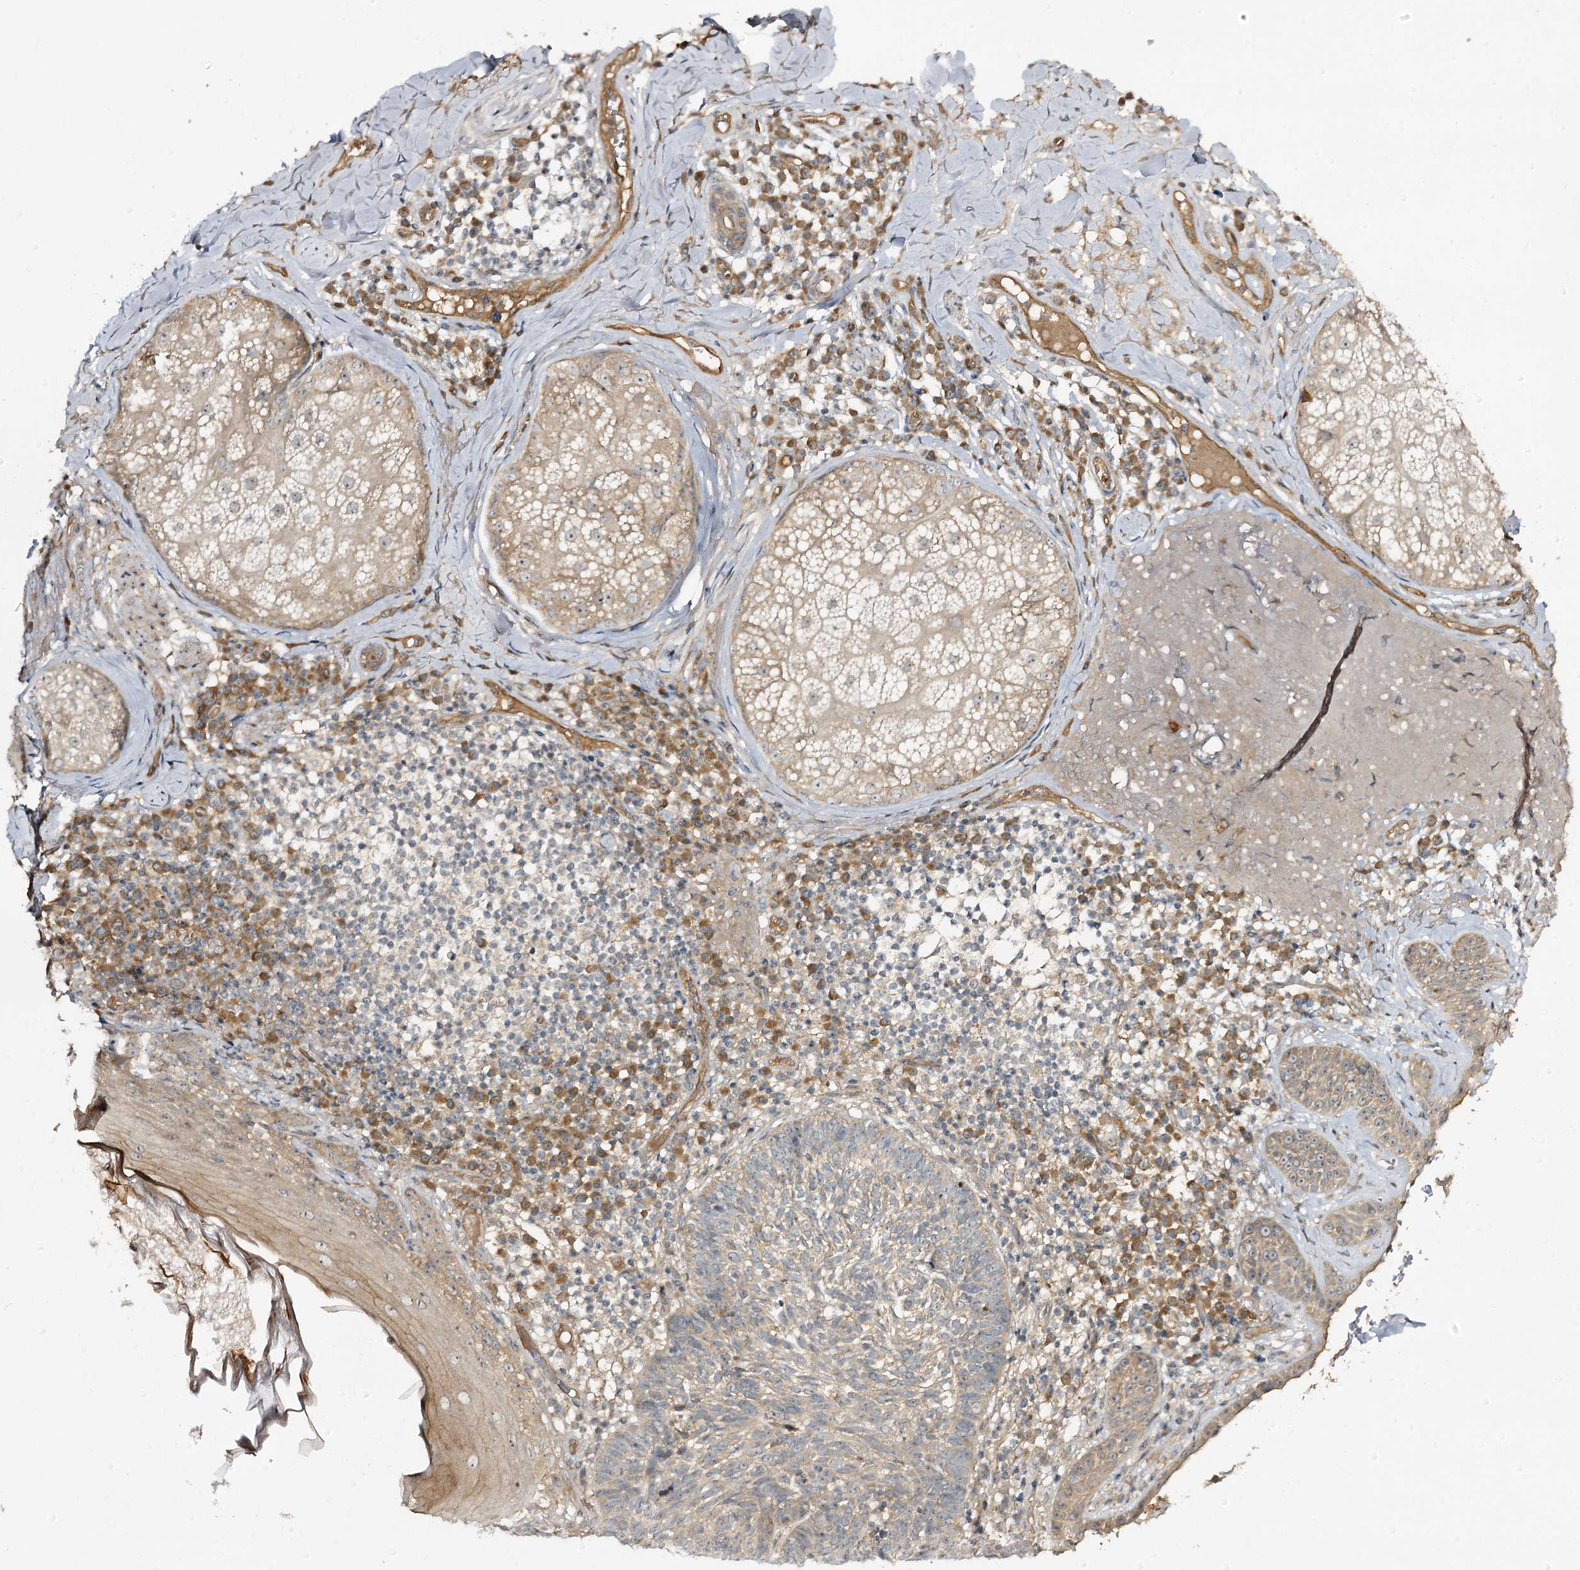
{"staining": {"intensity": "weak", "quantity": ">75%", "location": "cytoplasmic/membranous"}, "tissue": "skin cancer", "cell_type": "Tumor cells", "image_type": "cancer", "snomed": [{"axis": "morphology", "description": "Basal cell carcinoma"}, {"axis": "topography", "description": "Skin"}], "caption": "Human skin cancer (basal cell carcinoma) stained with a brown dye exhibits weak cytoplasmic/membranous positive expression in about >75% of tumor cells.", "gene": "C11orf80", "patient": {"sex": "male", "age": 88}}